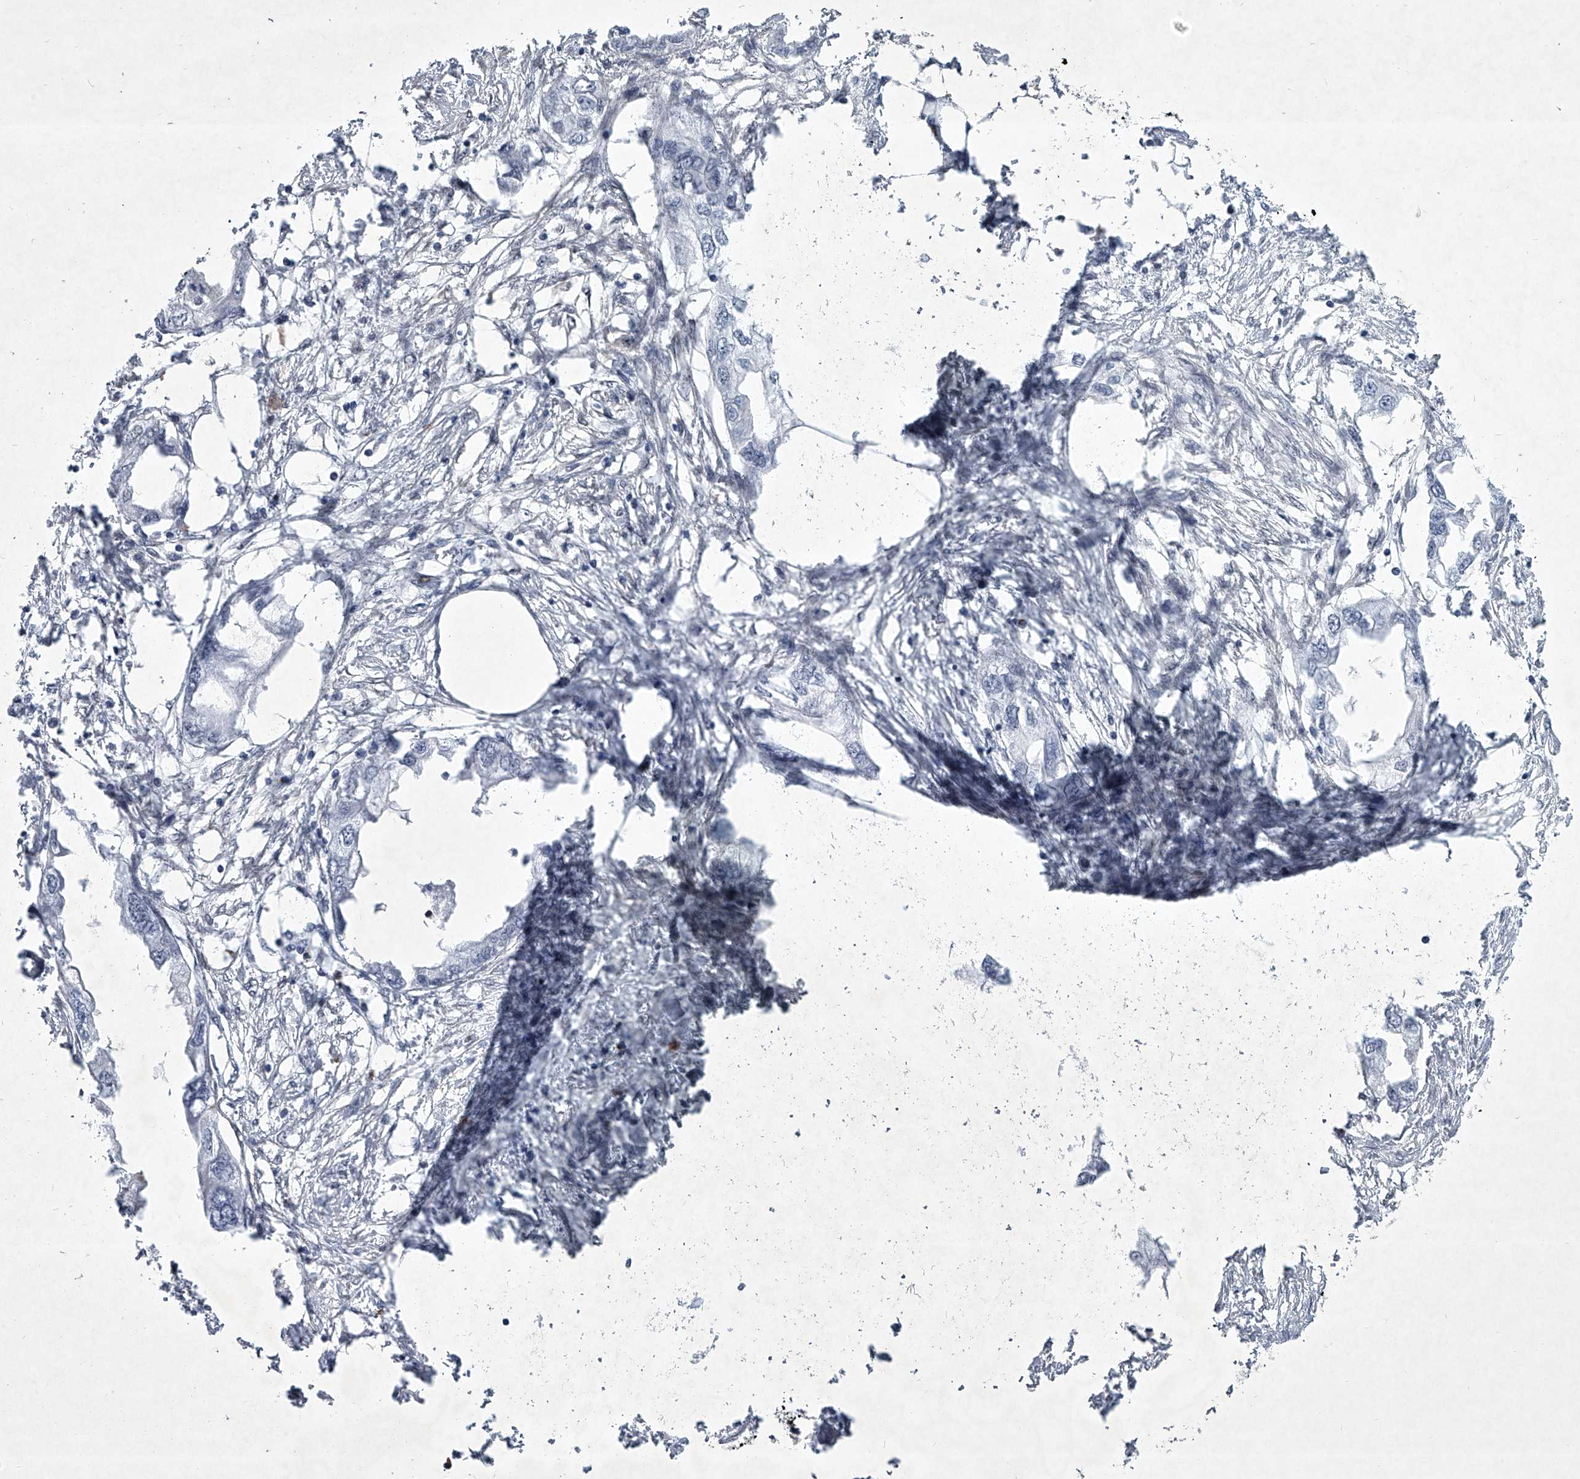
{"staining": {"intensity": "negative", "quantity": "none", "location": "none"}, "tissue": "endometrial cancer", "cell_type": "Tumor cells", "image_type": "cancer", "snomed": [{"axis": "morphology", "description": "Adenocarcinoma, NOS"}, {"axis": "morphology", "description": "Adenocarcinoma, metastatic, NOS"}, {"axis": "topography", "description": "Adipose tissue"}, {"axis": "topography", "description": "Endometrium"}], "caption": "Immunohistochemistry (IHC) photomicrograph of neoplastic tissue: human endometrial cancer stained with DAB (3,3'-diaminobenzidine) demonstrates no significant protein expression in tumor cells.", "gene": "MLLT1", "patient": {"sex": "female", "age": 67}}